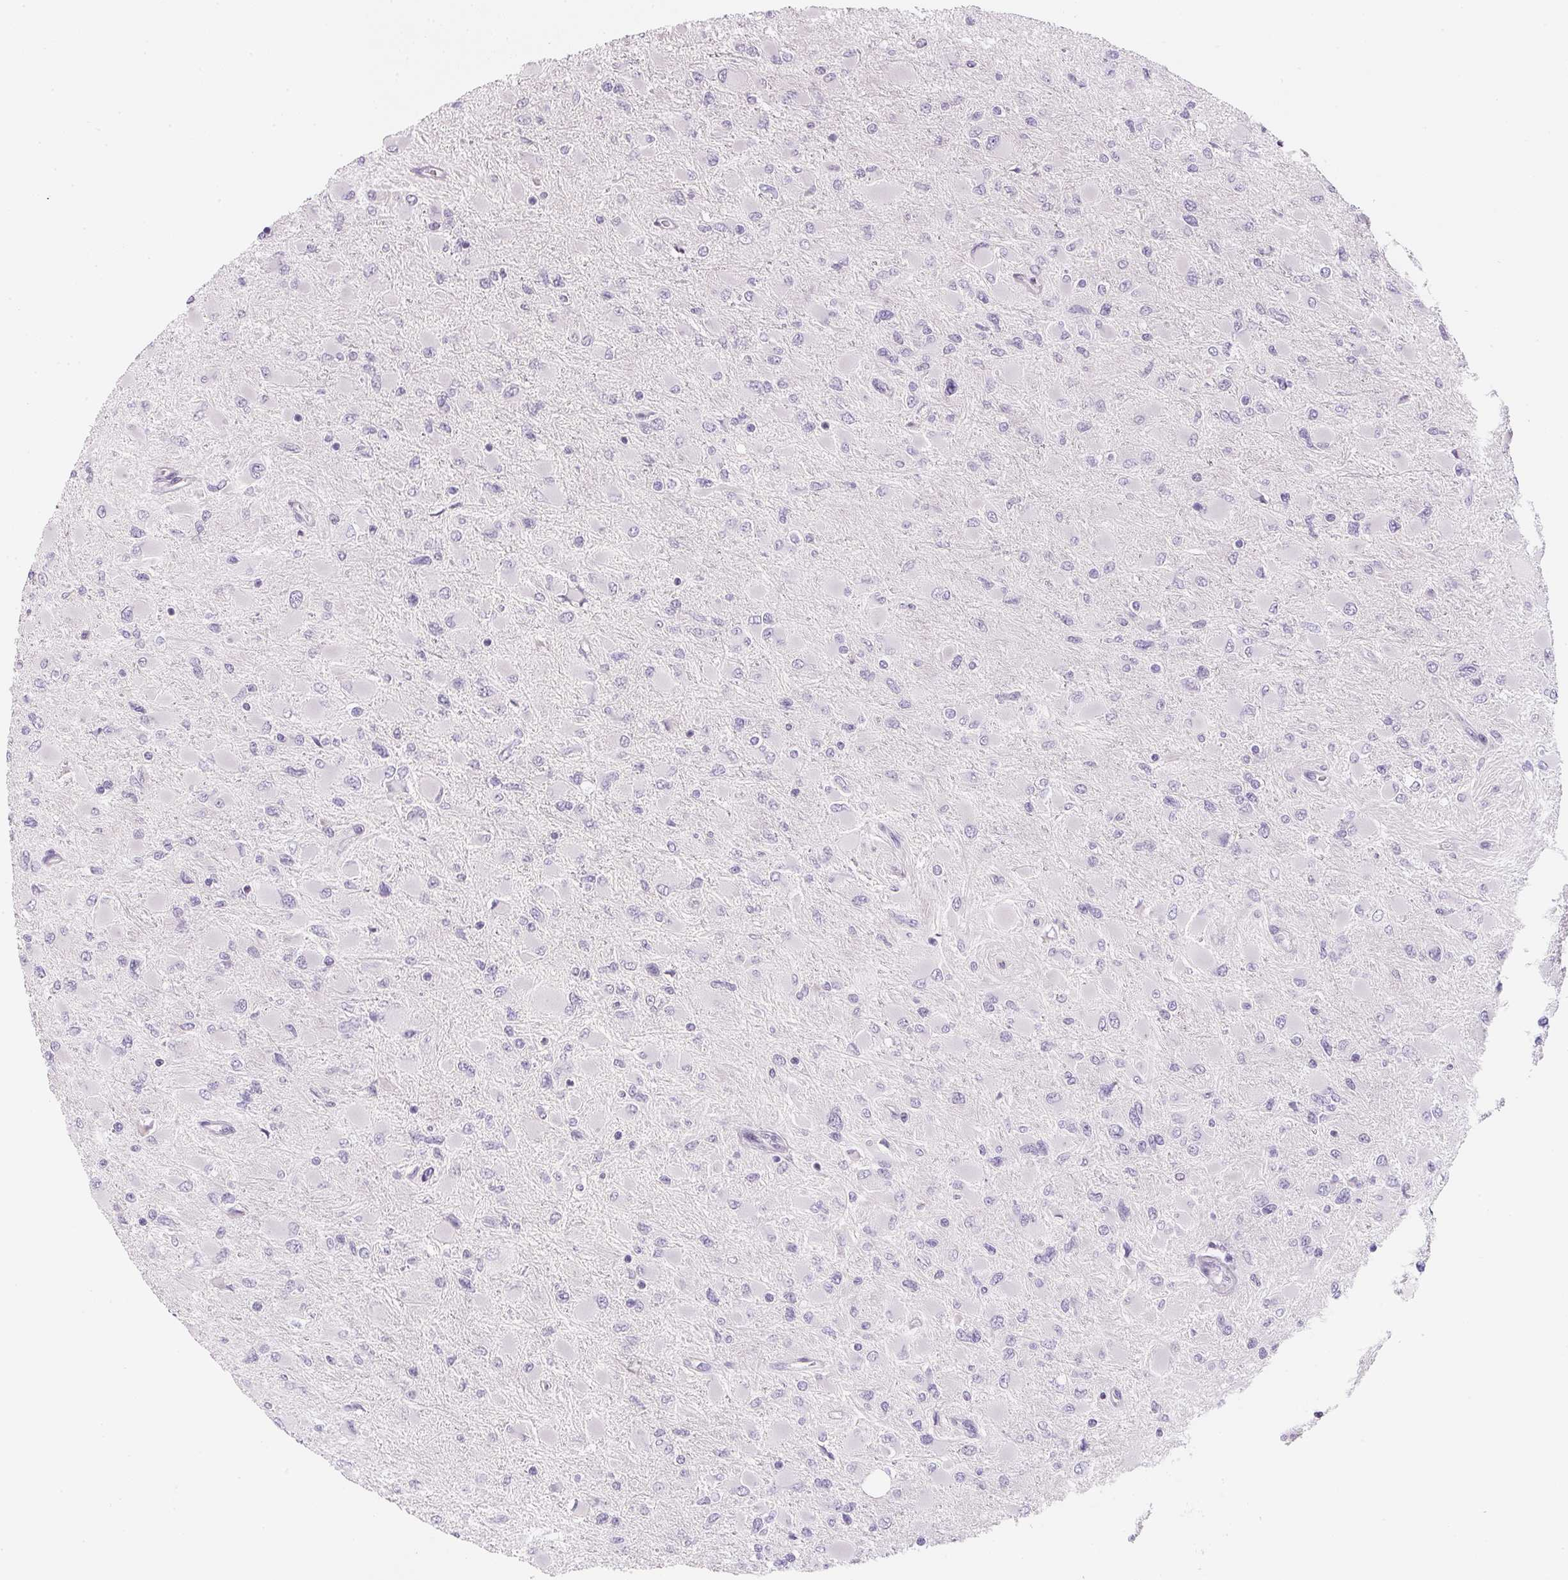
{"staining": {"intensity": "negative", "quantity": "none", "location": "none"}, "tissue": "glioma", "cell_type": "Tumor cells", "image_type": "cancer", "snomed": [{"axis": "morphology", "description": "Glioma, malignant, High grade"}, {"axis": "topography", "description": "Cerebral cortex"}], "caption": "Immunohistochemistry photomicrograph of neoplastic tissue: human malignant high-grade glioma stained with DAB (3,3'-diaminobenzidine) reveals no significant protein positivity in tumor cells.", "gene": "GIPC2", "patient": {"sex": "female", "age": 36}}